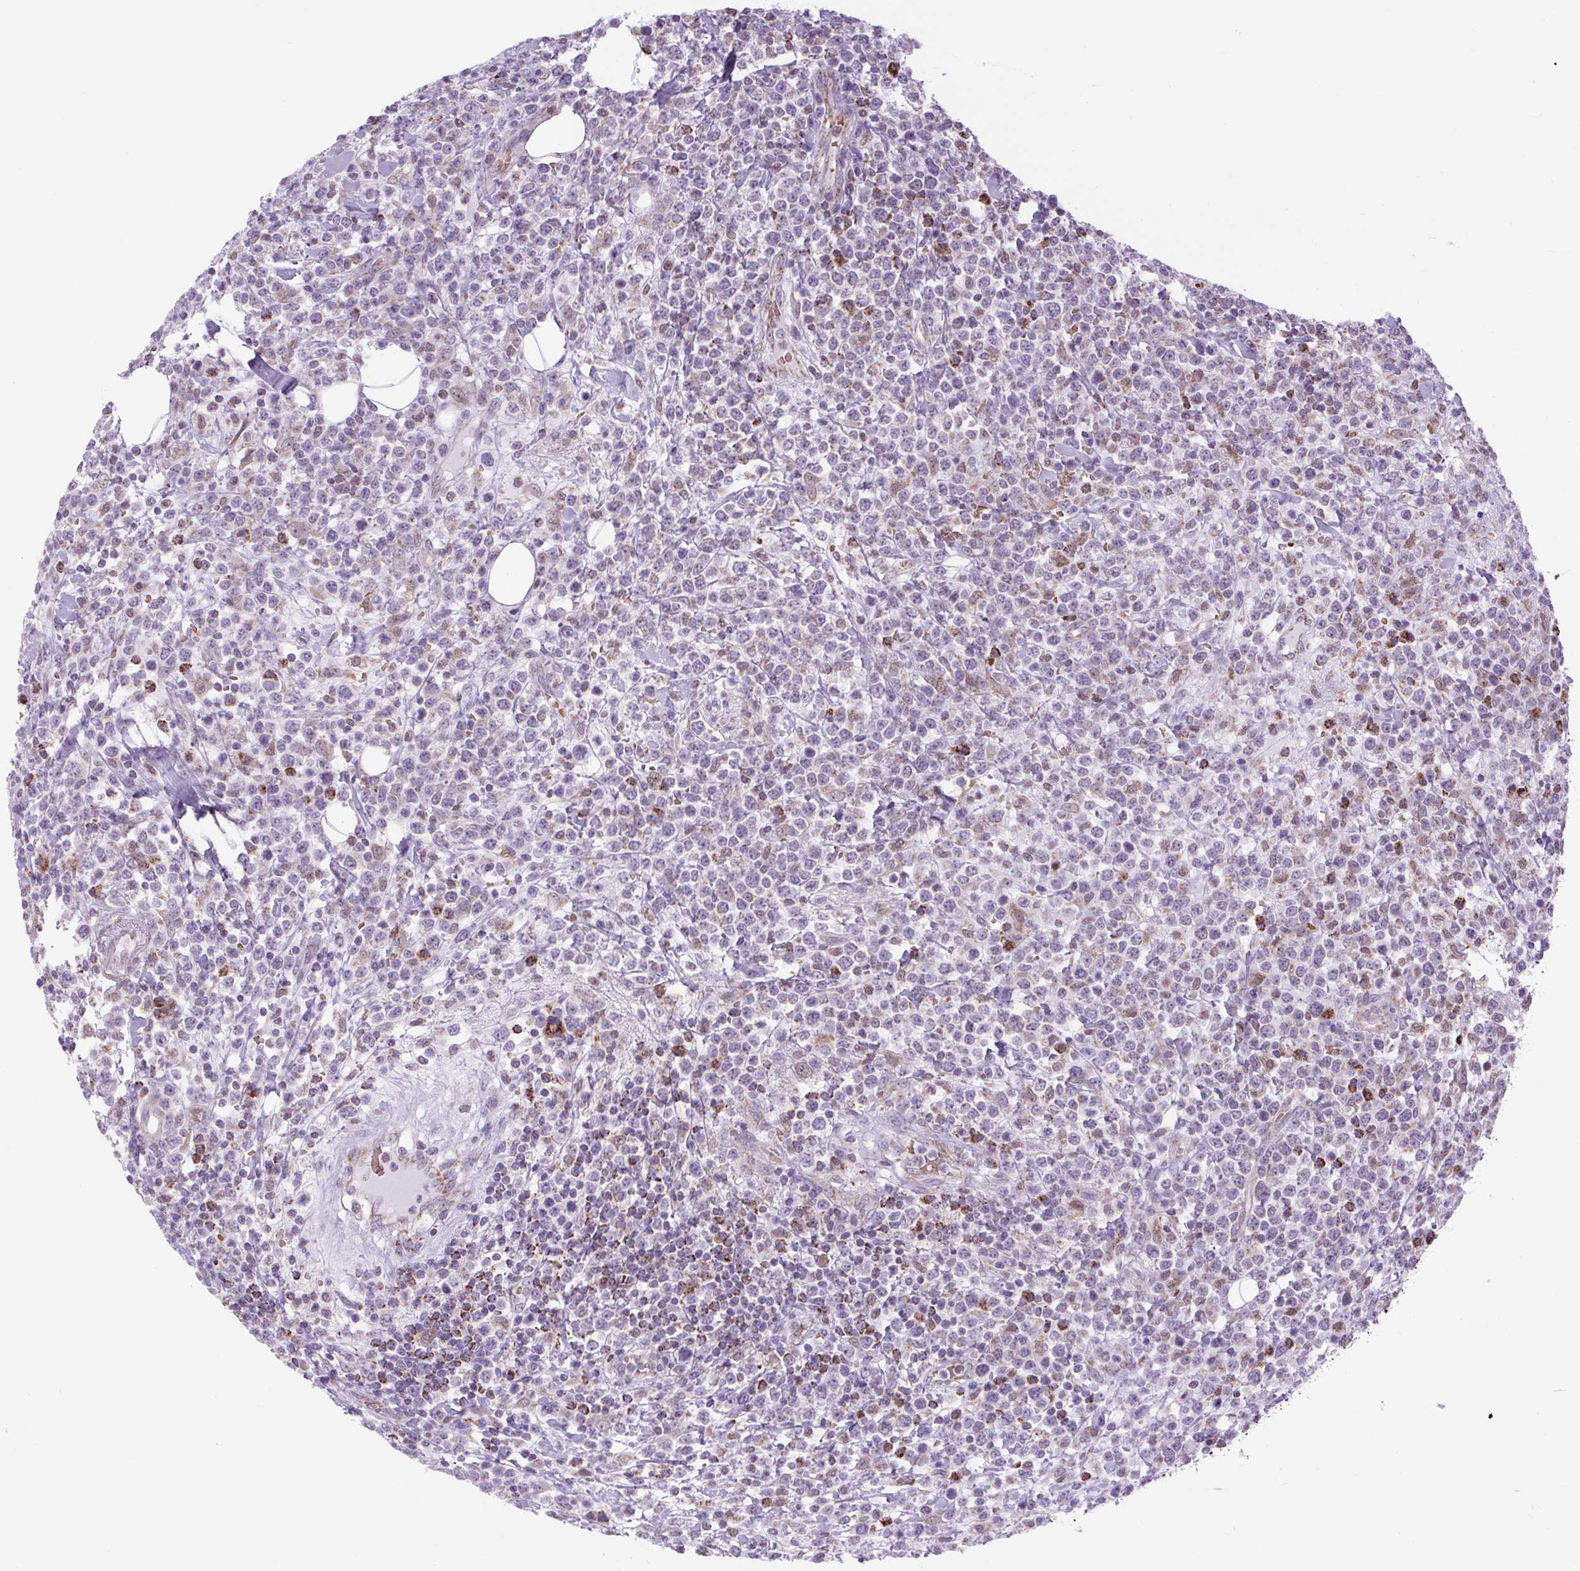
{"staining": {"intensity": "moderate", "quantity": "<25%", "location": "cytoplasmic/membranous"}, "tissue": "lymphoma", "cell_type": "Tumor cells", "image_type": "cancer", "snomed": [{"axis": "morphology", "description": "Malignant lymphoma, non-Hodgkin's type, High grade"}, {"axis": "topography", "description": "Colon"}], "caption": "Immunohistochemical staining of lymphoma reveals low levels of moderate cytoplasmic/membranous staining in approximately <25% of tumor cells.", "gene": "SCO2", "patient": {"sex": "female", "age": 53}}